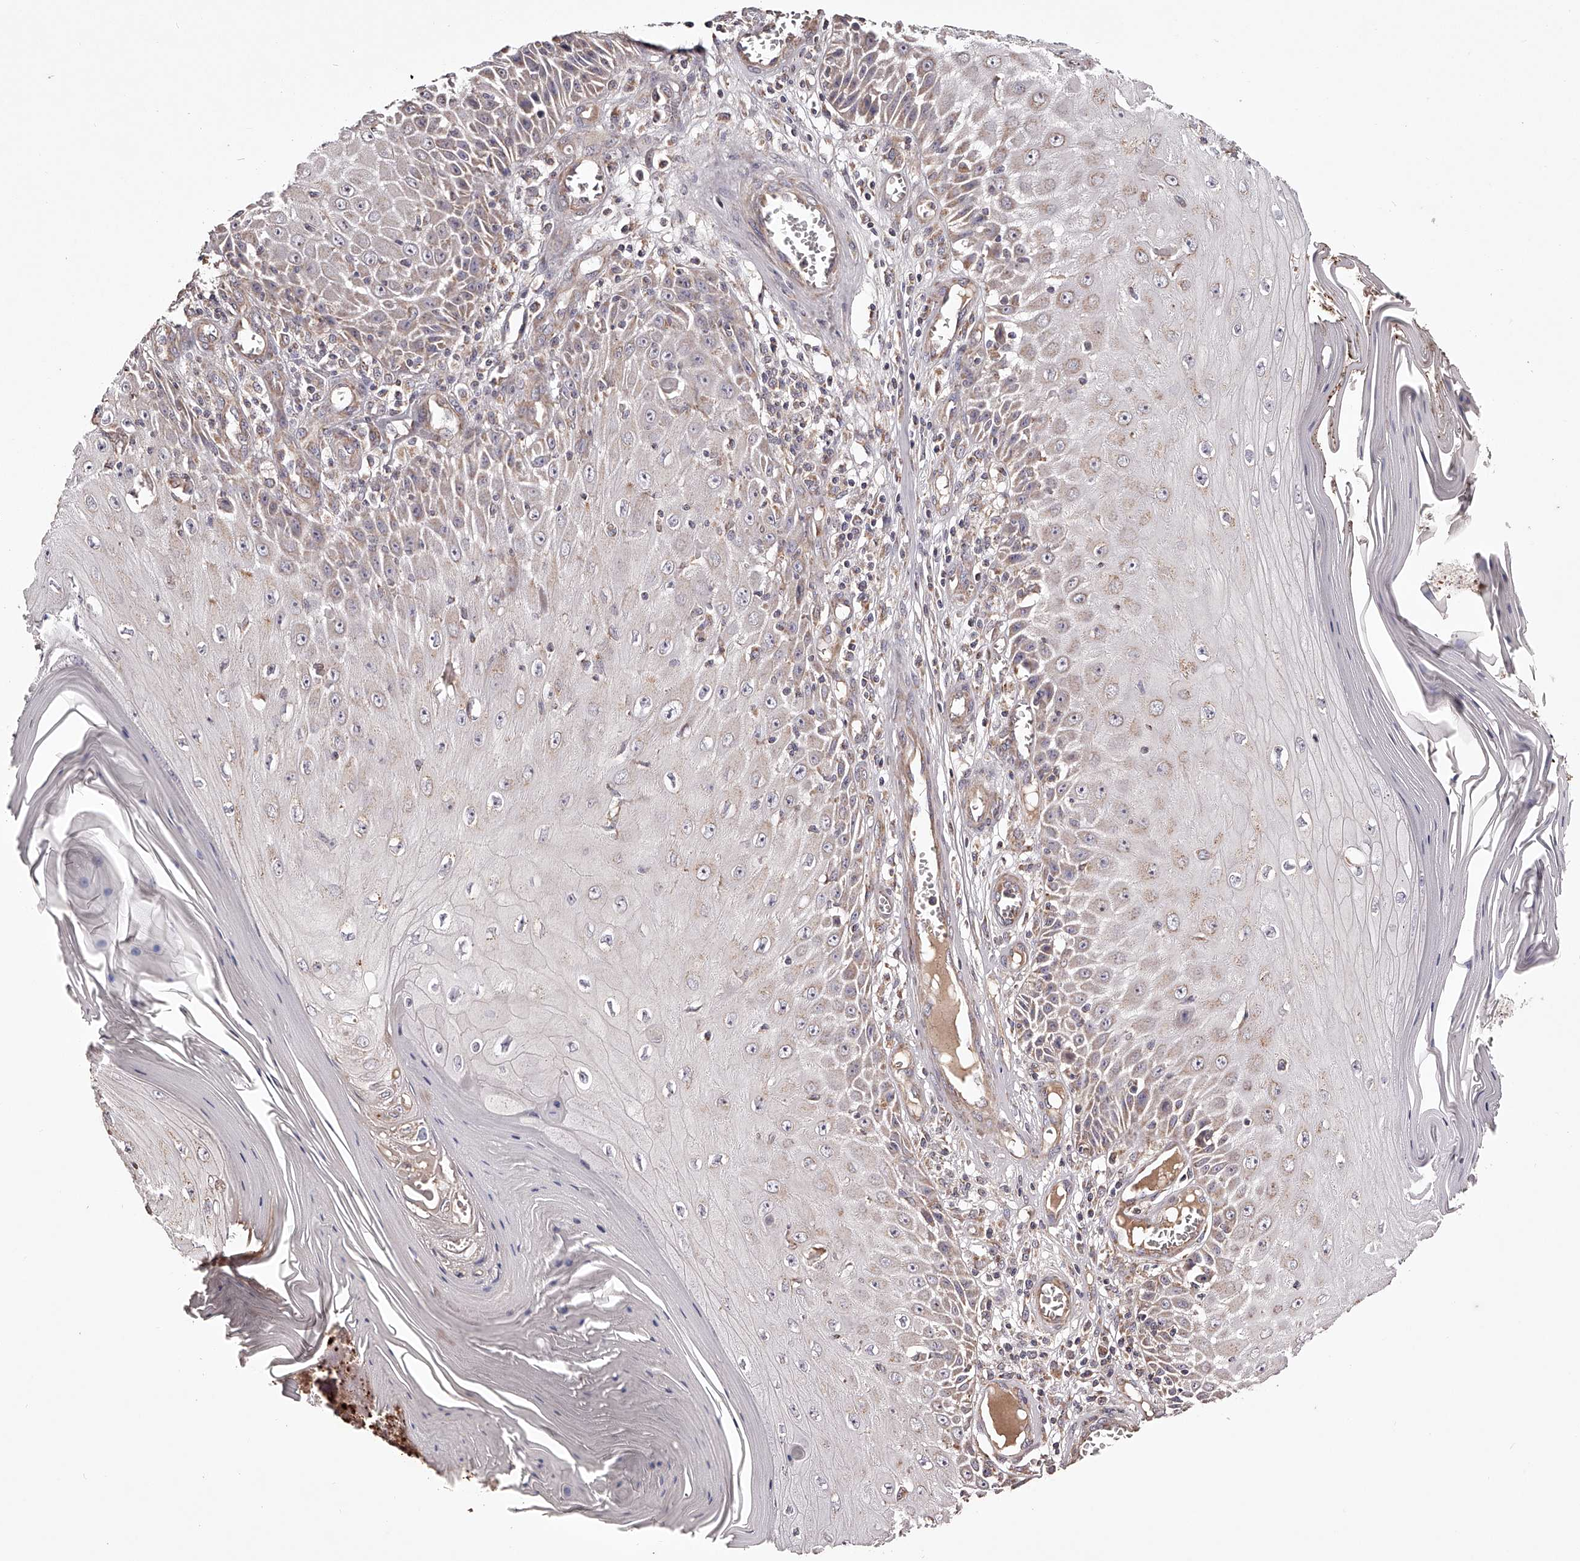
{"staining": {"intensity": "weak", "quantity": "<25%", "location": "cytoplasmic/membranous"}, "tissue": "skin cancer", "cell_type": "Tumor cells", "image_type": "cancer", "snomed": [{"axis": "morphology", "description": "Squamous cell carcinoma, NOS"}, {"axis": "topography", "description": "Skin"}], "caption": "Immunohistochemistry (IHC) of human skin squamous cell carcinoma reveals no staining in tumor cells.", "gene": "USP21", "patient": {"sex": "female", "age": 73}}